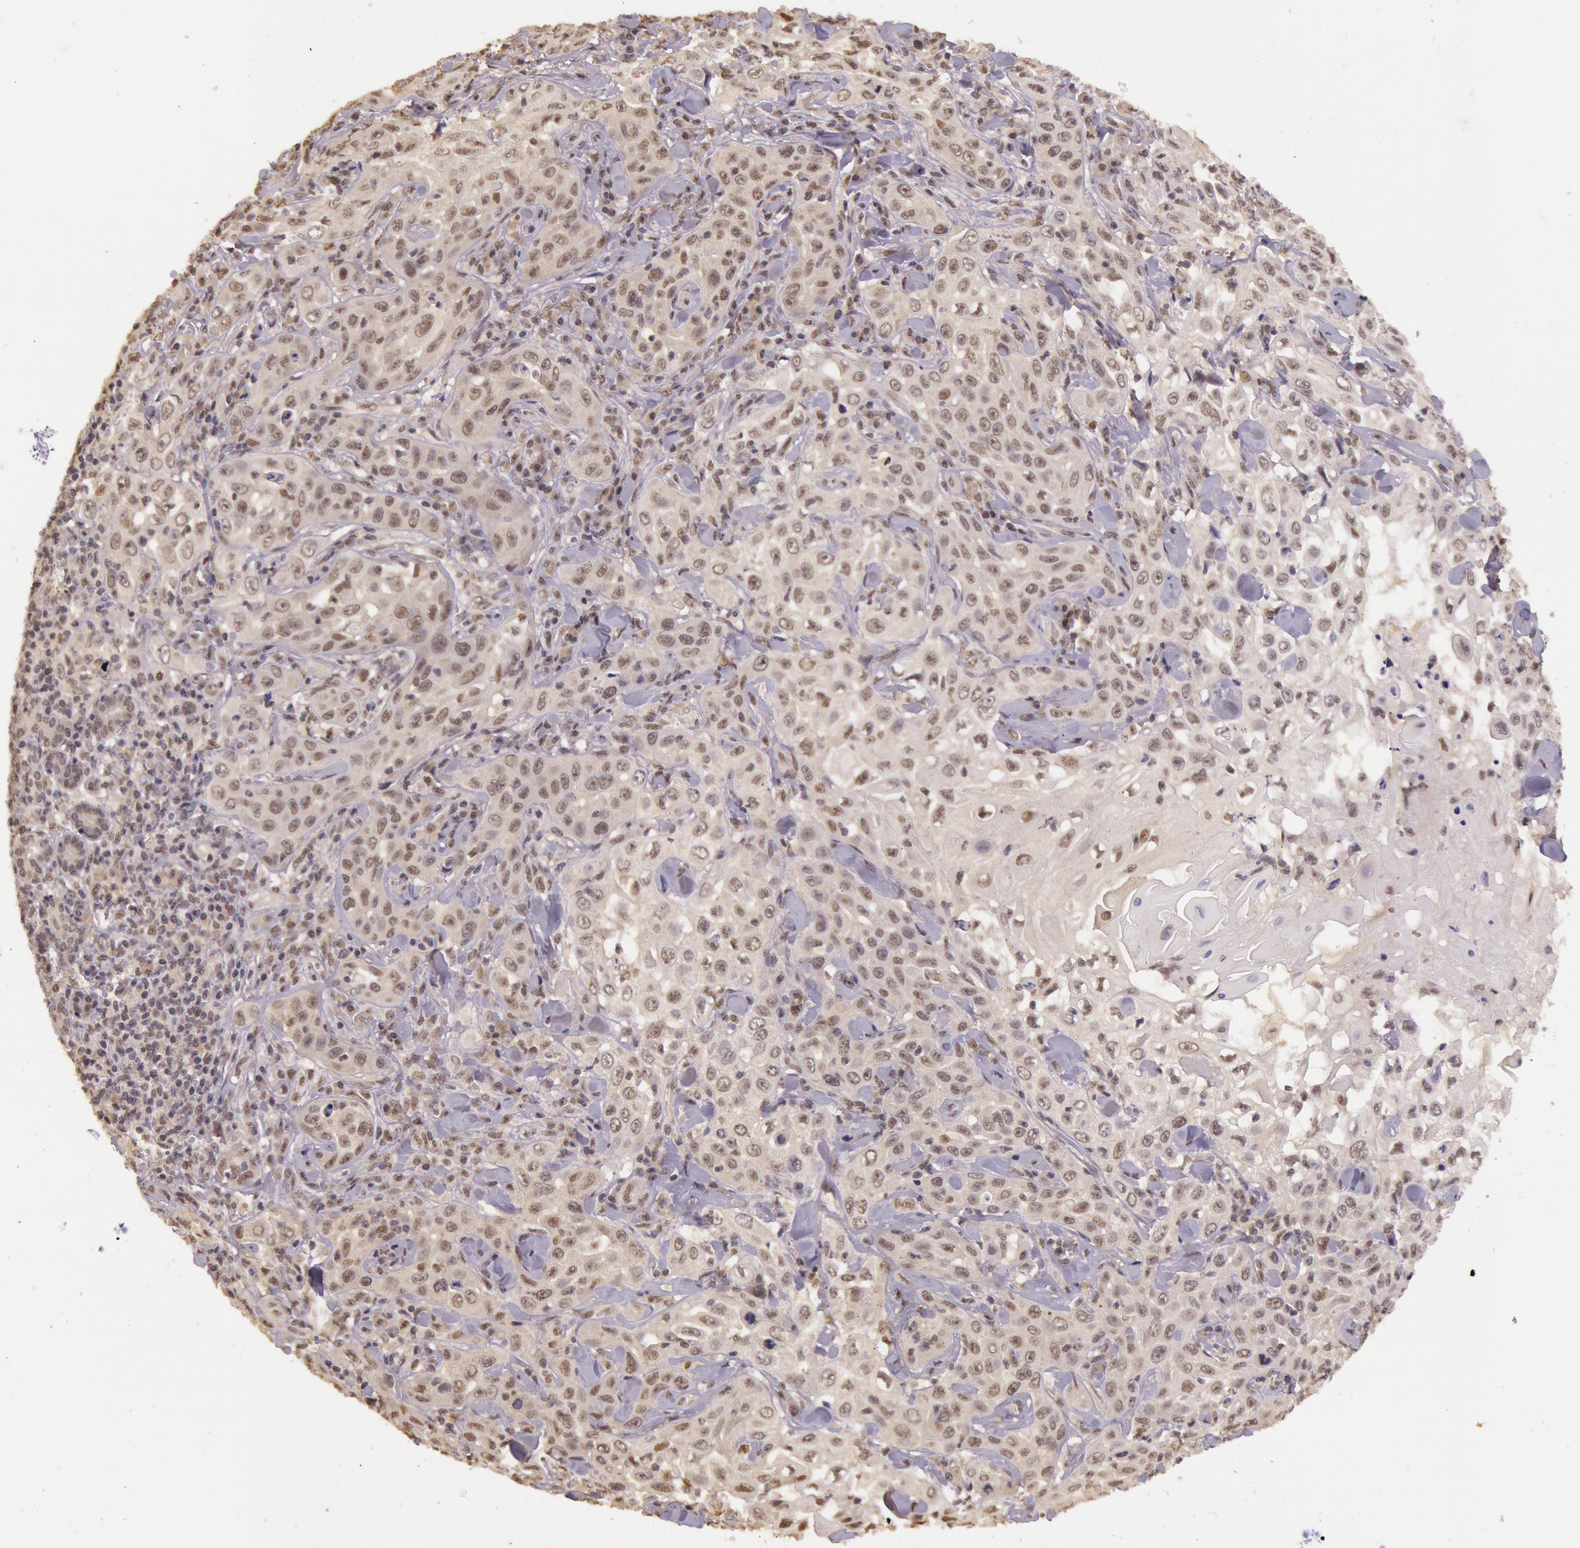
{"staining": {"intensity": "negative", "quantity": "none", "location": "none"}, "tissue": "skin cancer", "cell_type": "Tumor cells", "image_type": "cancer", "snomed": [{"axis": "morphology", "description": "Squamous cell carcinoma, NOS"}, {"axis": "topography", "description": "Skin"}], "caption": "Immunohistochemistry (IHC) image of neoplastic tissue: skin squamous cell carcinoma stained with DAB displays no significant protein staining in tumor cells.", "gene": "RTL10", "patient": {"sex": "male", "age": 84}}